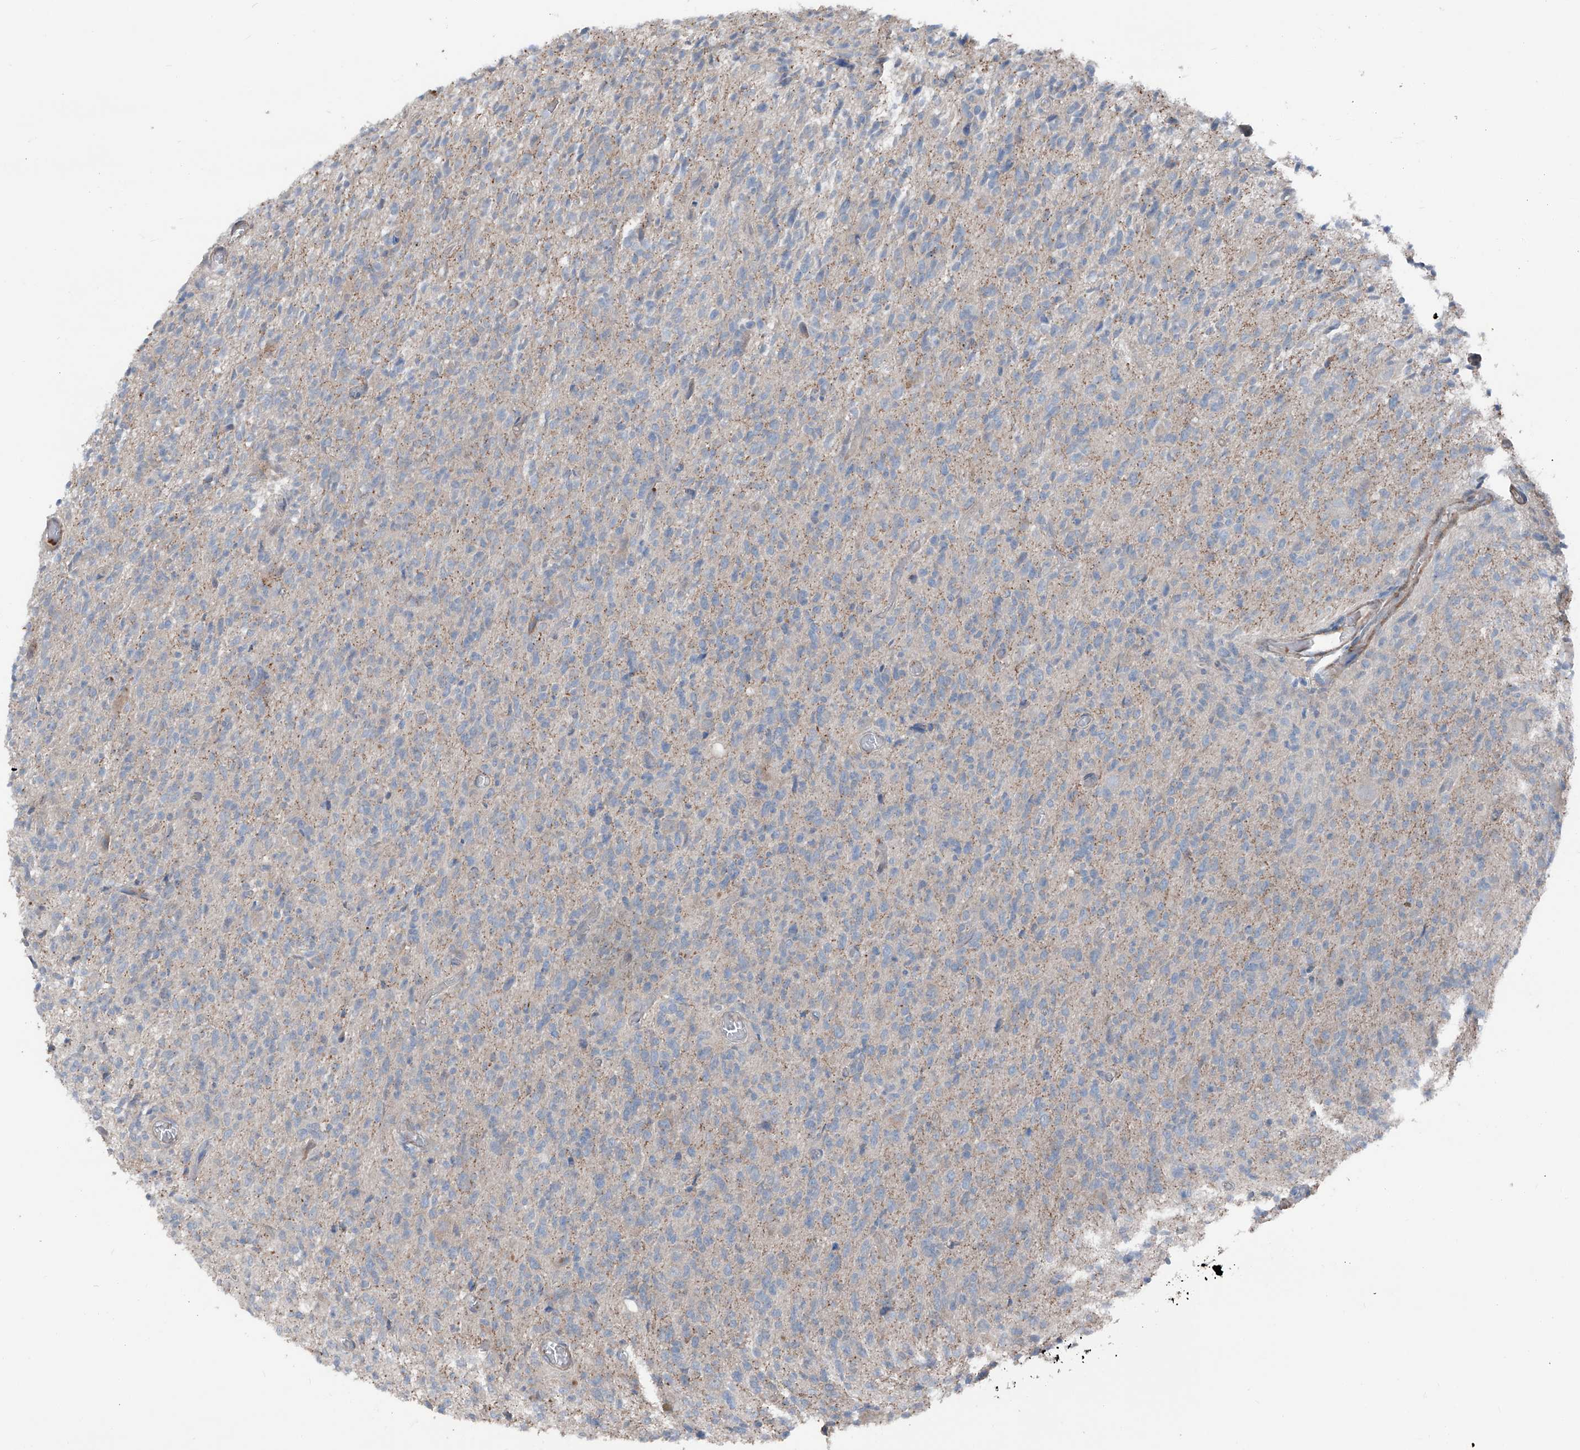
{"staining": {"intensity": "negative", "quantity": "none", "location": "none"}, "tissue": "glioma", "cell_type": "Tumor cells", "image_type": "cancer", "snomed": [{"axis": "morphology", "description": "Glioma, malignant, High grade"}, {"axis": "topography", "description": "Brain"}], "caption": "A histopathology image of high-grade glioma (malignant) stained for a protein reveals no brown staining in tumor cells. (DAB IHC with hematoxylin counter stain).", "gene": "HSPB11", "patient": {"sex": "female", "age": 57}}